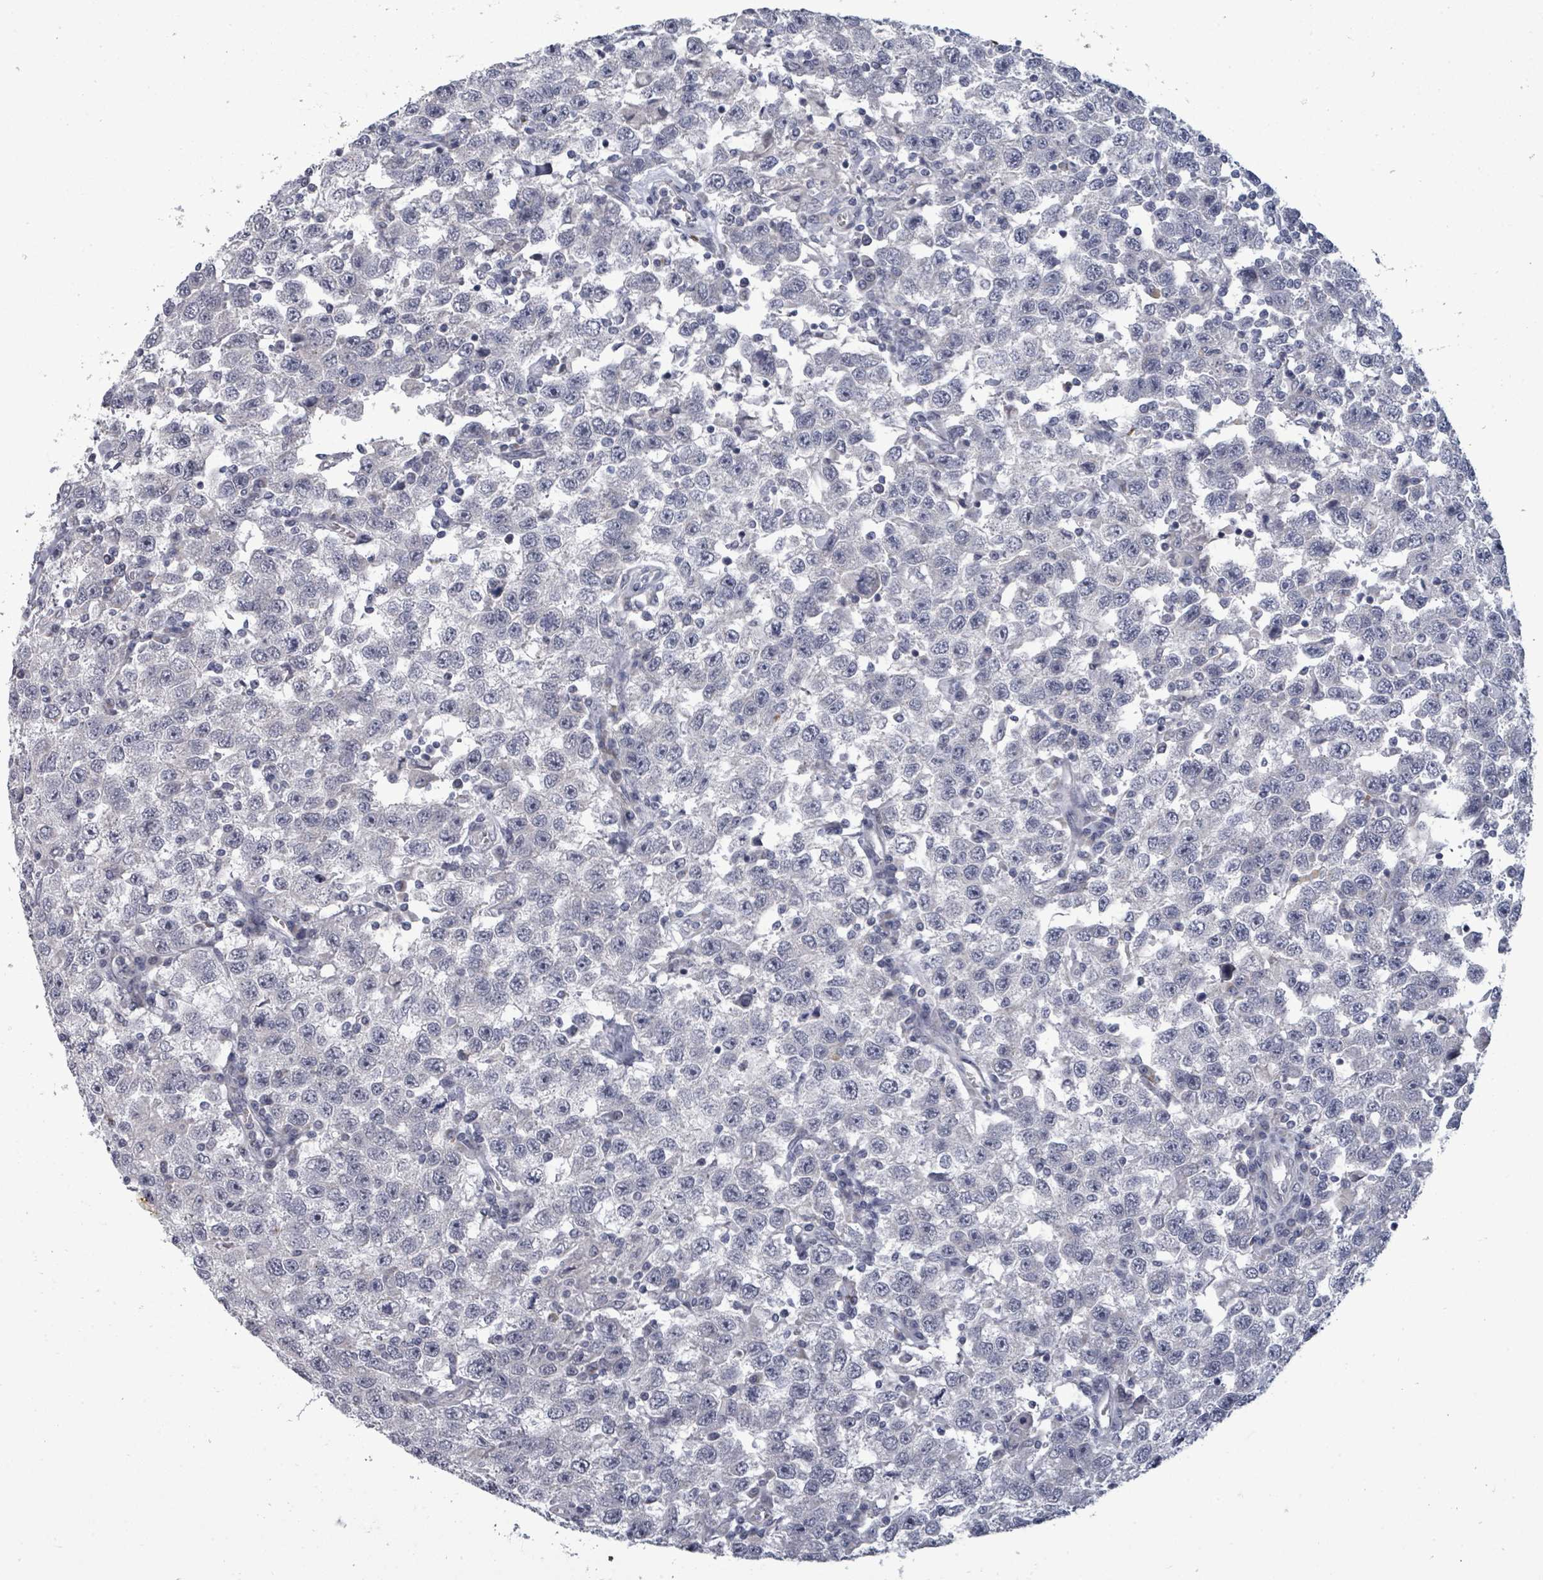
{"staining": {"intensity": "negative", "quantity": "none", "location": "none"}, "tissue": "testis cancer", "cell_type": "Tumor cells", "image_type": "cancer", "snomed": [{"axis": "morphology", "description": "Seminoma, NOS"}, {"axis": "topography", "description": "Testis"}], "caption": "Testis cancer (seminoma) was stained to show a protein in brown. There is no significant expression in tumor cells. Nuclei are stained in blue.", "gene": "ASB12", "patient": {"sex": "male", "age": 41}}